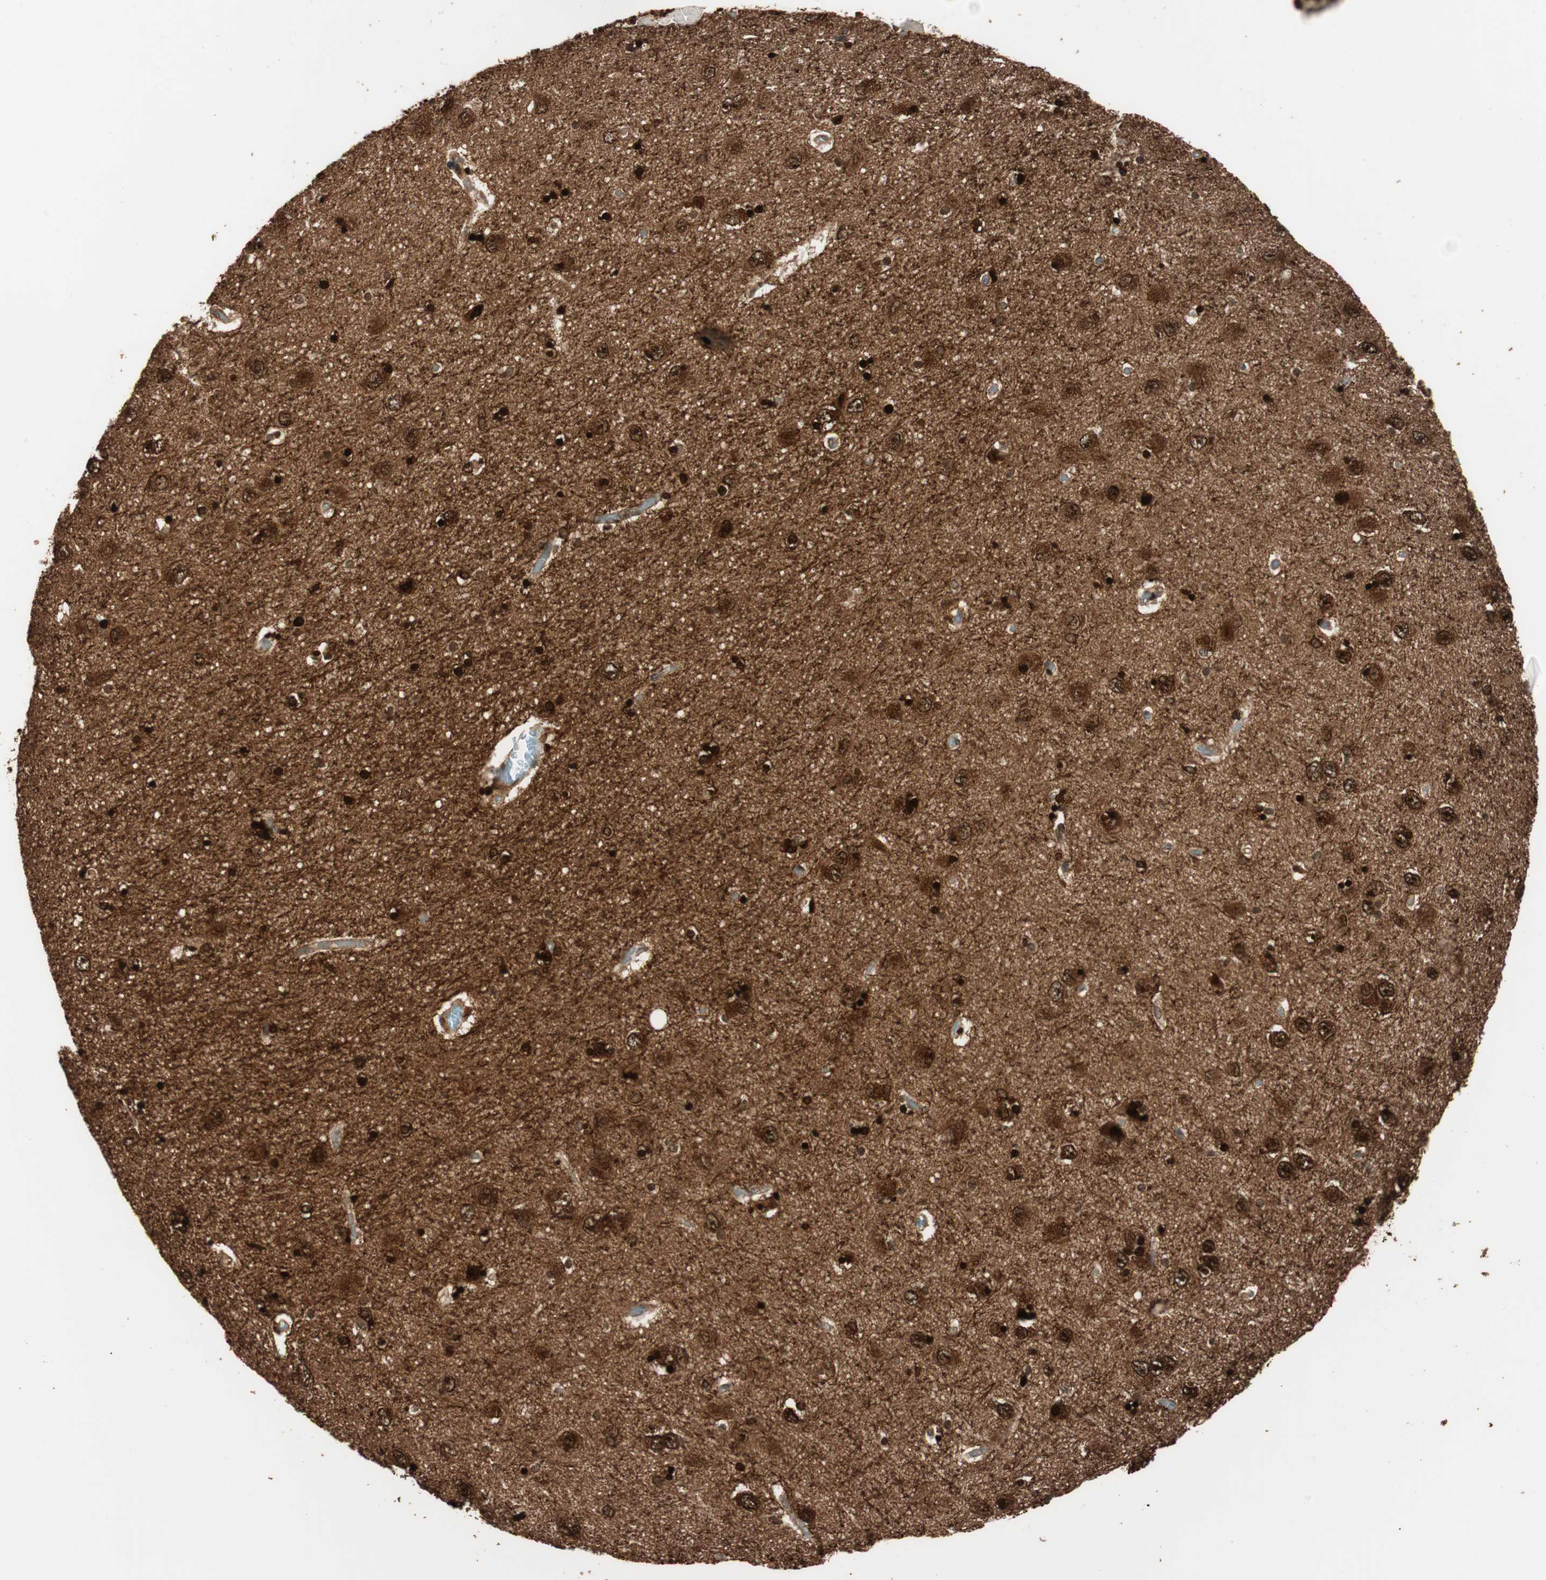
{"staining": {"intensity": "strong", "quantity": ">75%", "location": "nuclear"}, "tissue": "hippocampus", "cell_type": "Glial cells", "image_type": "normal", "snomed": [{"axis": "morphology", "description": "Normal tissue, NOS"}, {"axis": "topography", "description": "Hippocampus"}], "caption": "Unremarkable hippocampus demonstrates strong nuclear staining in about >75% of glial cells (brown staining indicates protein expression, while blue staining denotes nuclei)..", "gene": "BIN1", "patient": {"sex": "female", "age": 54}}